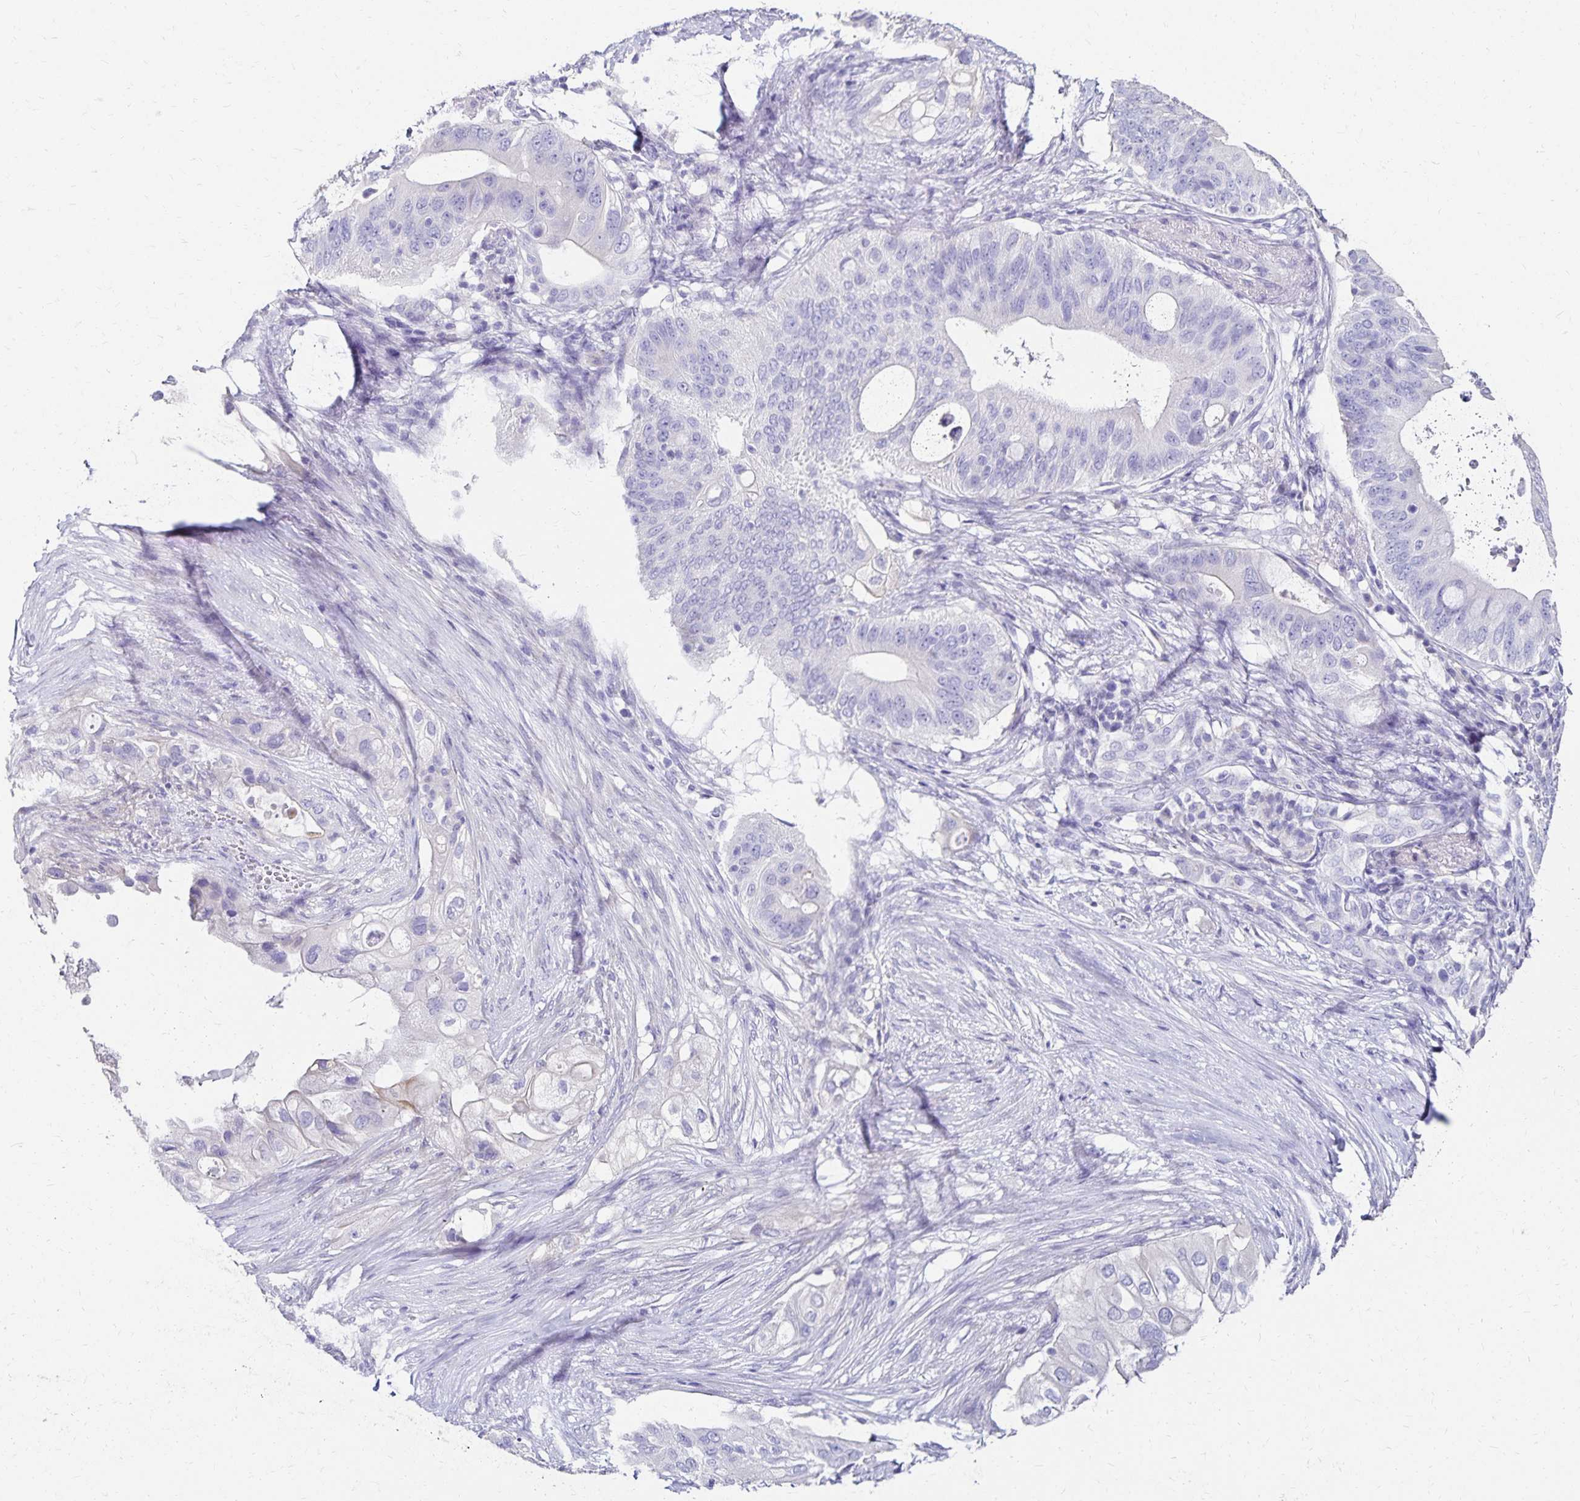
{"staining": {"intensity": "negative", "quantity": "none", "location": "none"}, "tissue": "pancreatic cancer", "cell_type": "Tumor cells", "image_type": "cancer", "snomed": [{"axis": "morphology", "description": "Adenocarcinoma, NOS"}, {"axis": "topography", "description": "Pancreas"}], "caption": "This histopathology image is of pancreatic cancer stained with immunohistochemistry to label a protein in brown with the nuclei are counter-stained blue. There is no positivity in tumor cells.", "gene": "DYNLT4", "patient": {"sex": "female", "age": 72}}